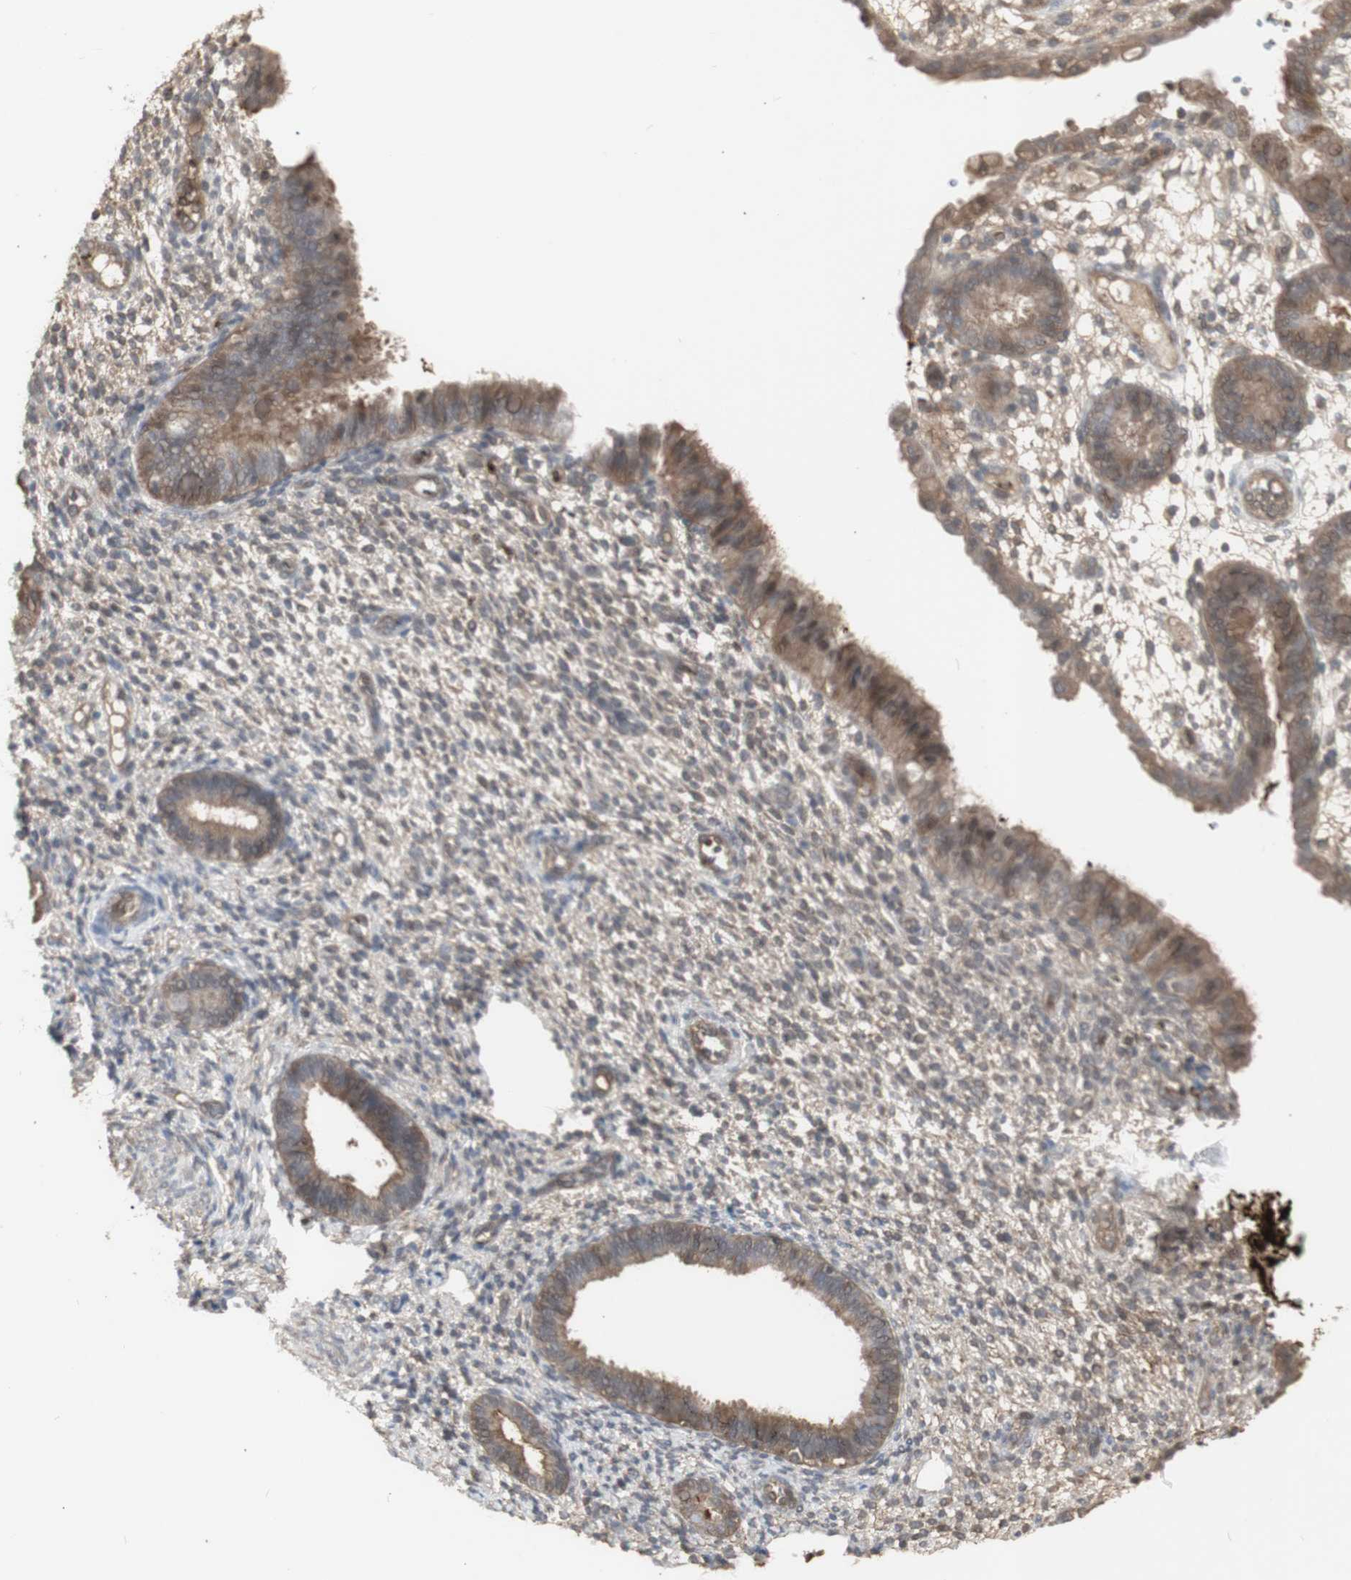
{"staining": {"intensity": "weak", "quantity": ">75%", "location": "cytoplasmic/membranous"}, "tissue": "endometrium", "cell_type": "Cells in endometrial stroma", "image_type": "normal", "snomed": [{"axis": "morphology", "description": "Normal tissue, NOS"}, {"axis": "topography", "description": "Endometrium"}], "caption": "This photomicrograph demonstrates immunohistochemistry (IHC) staining of benign human endometrium, with low weak cytoplasmic/membranous expression in approximately >75% of cells in endometrial stroma.", "gene": "ALOX12", "patient": {"sex": "female", "age": 61}}